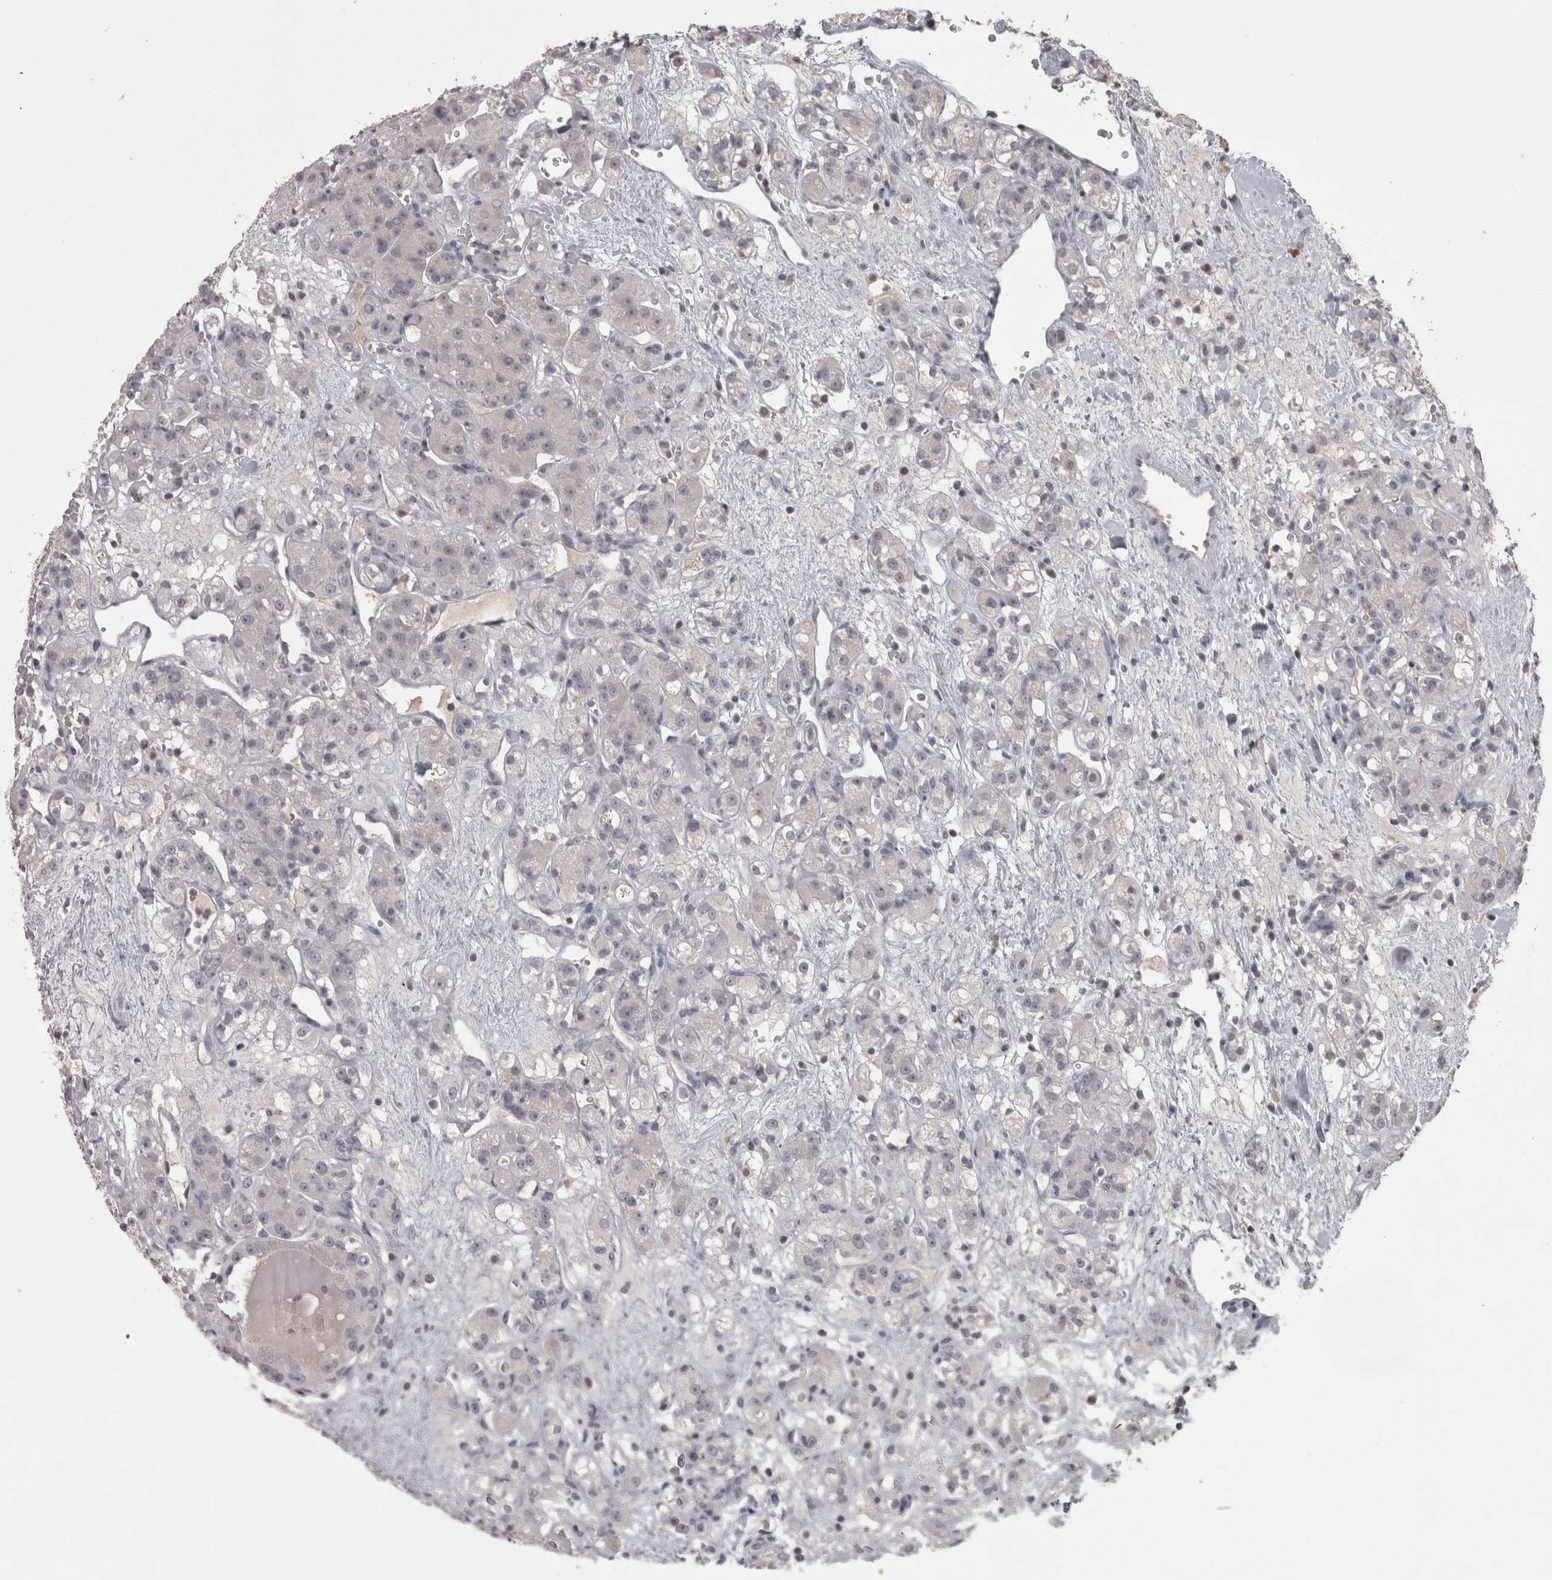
{"staining": {"intensity": "negative", "quantity": "none", "location": "none"}, "tissue": "renal cancer", "cell_type": "Tumor cells", "image_type": "cancer", "snomed": [{"axis": "morphology", "description": "Normal tissue, NOS"}, {"axis": "morphology", "description": "Adenocarcinoma, NOS"}, {"axis": "topography", "description": "Kidney"}], "caption": "This is an IHC micrograph of adenocarcinoma (renal). There is no expression in tumor cells.", "gene": "LAX1", "patient": {"sex": "male", "age": 61}}